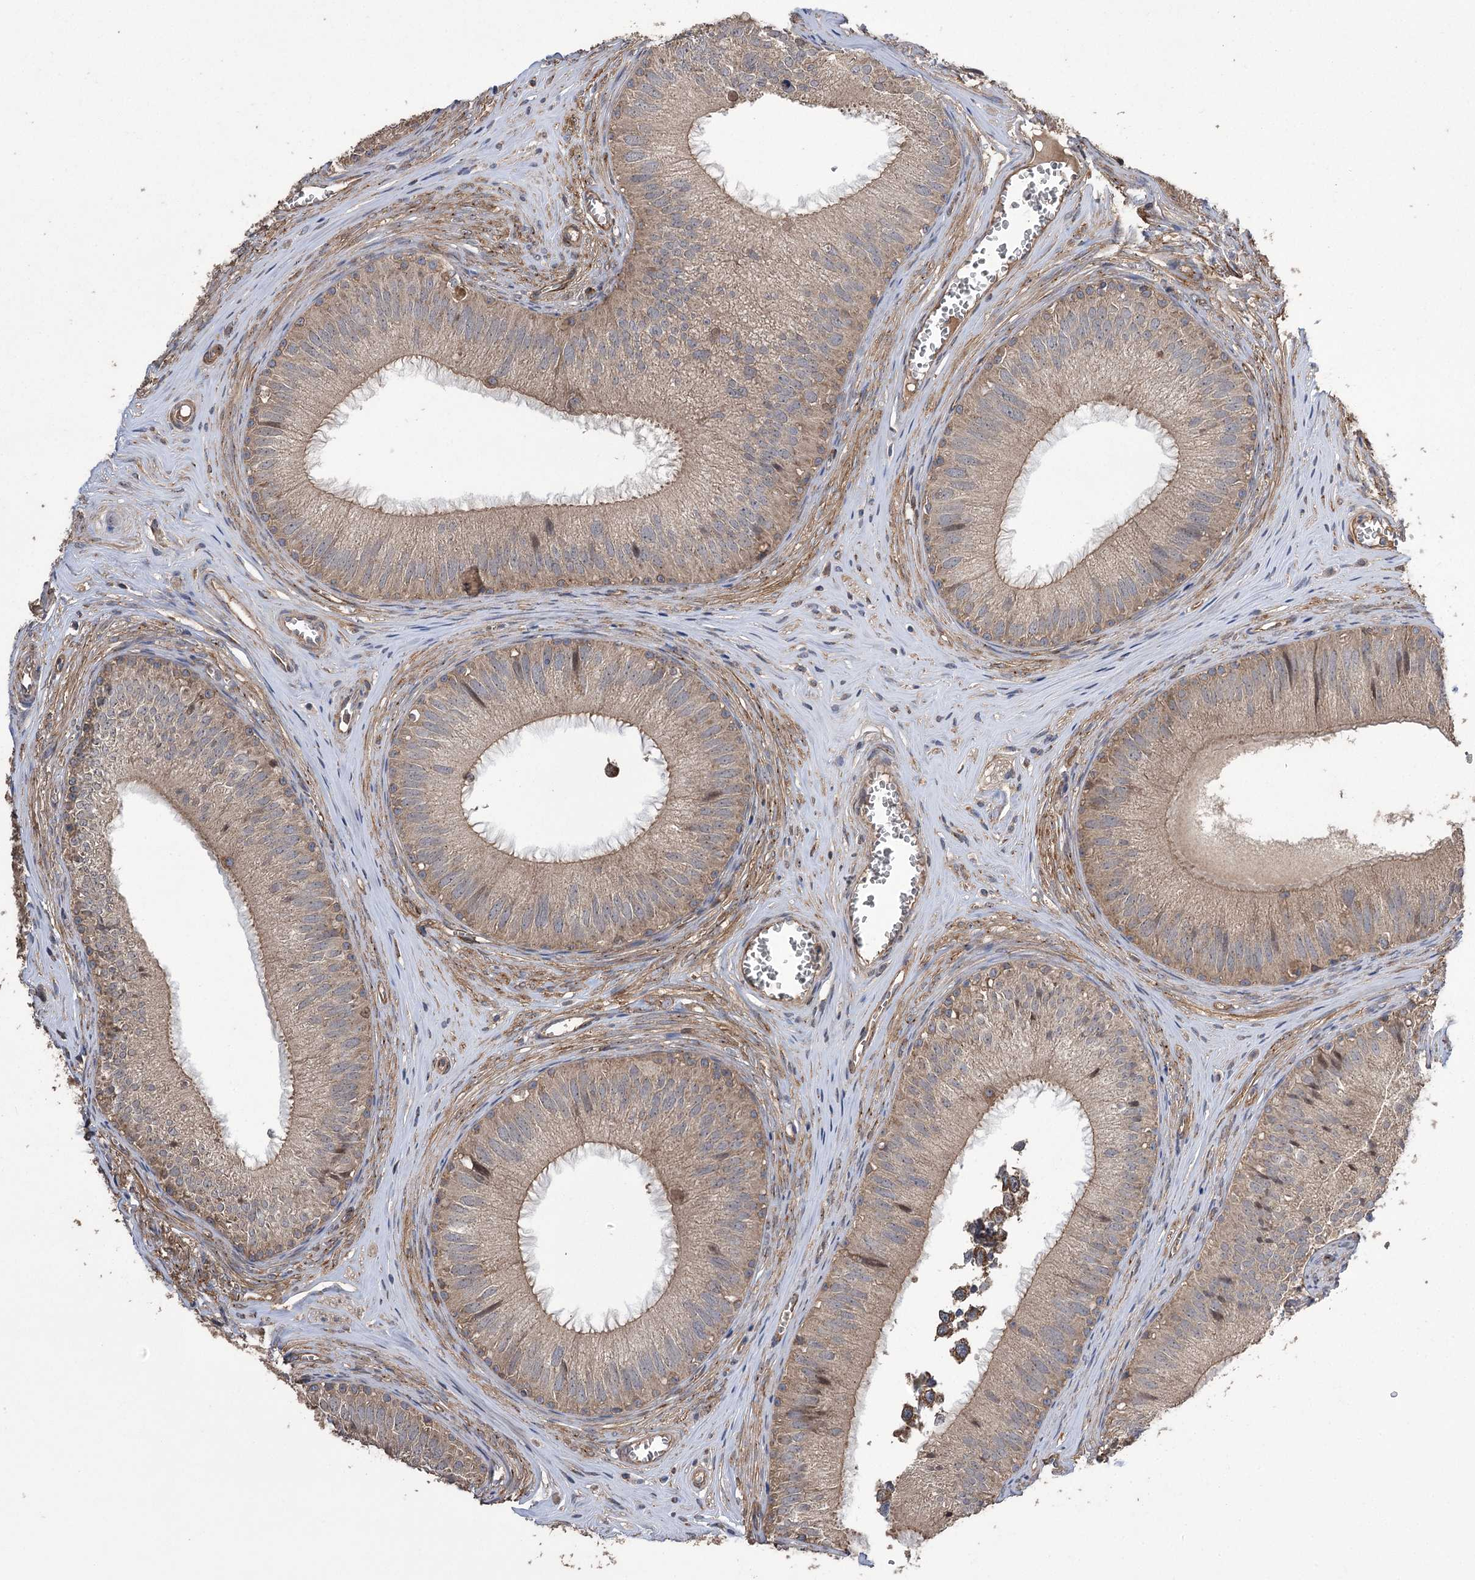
{"staining": {"intensity": "moderate", "quantity": ">75%", "location": "cytoplasmic/membranous"}, "tissue": "epididymis", "cell_type": "Glandular cells", "image_type": "normal", "snomed": [{"axis": "morphology", "description": "Normal tissue, NOS"}, {"axis": "topography", "description": "Epididymis"}], "caption": "Epididymis stained with immunohistochemistry reveals moderate cytoplasmic/membranous positivity in about >75% of glandular cells.", "gene": "PRSS53", "patient": {"sex": "male", "age": 36}}